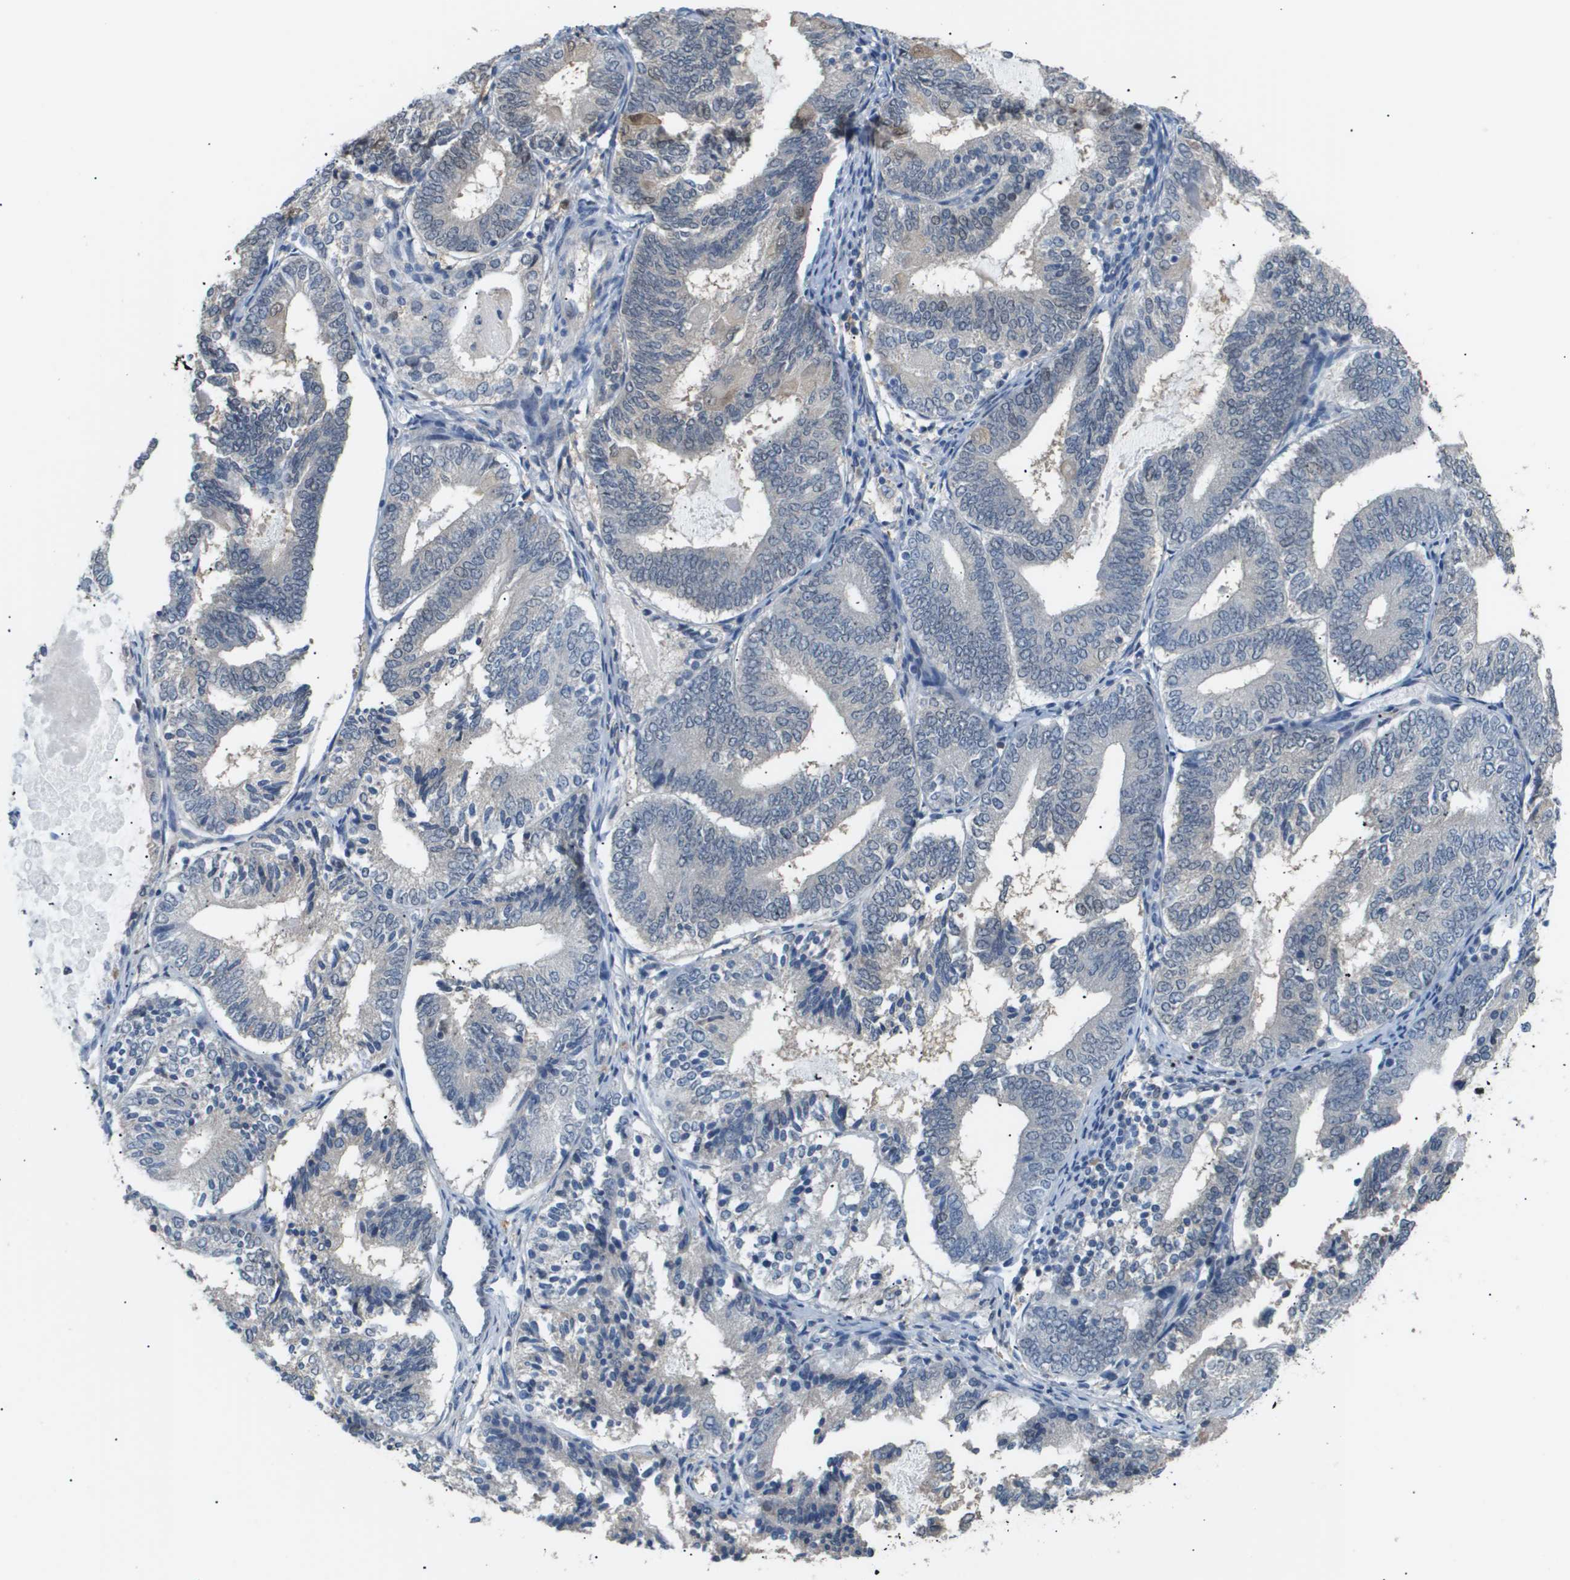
{"staining": {"intensity": "negative", "quantity": "none", "location": "none"}, "tissue": "endometrial cancer", "cell_type": "Tumor cells", "image_type": "cancer", "snomed": [{"axis": "morphology", "description": "Adenocarcinoma, NOS"}, {"axis": "topography", "description": "Endometrium"}], "caption": "Photomicrograph shows no protein staining in tumor cells of endometrial cancer (adenocarcinoma) tissue.", "gene": "AKR1A1", "patient": {"sex": "female", "age": 81}}